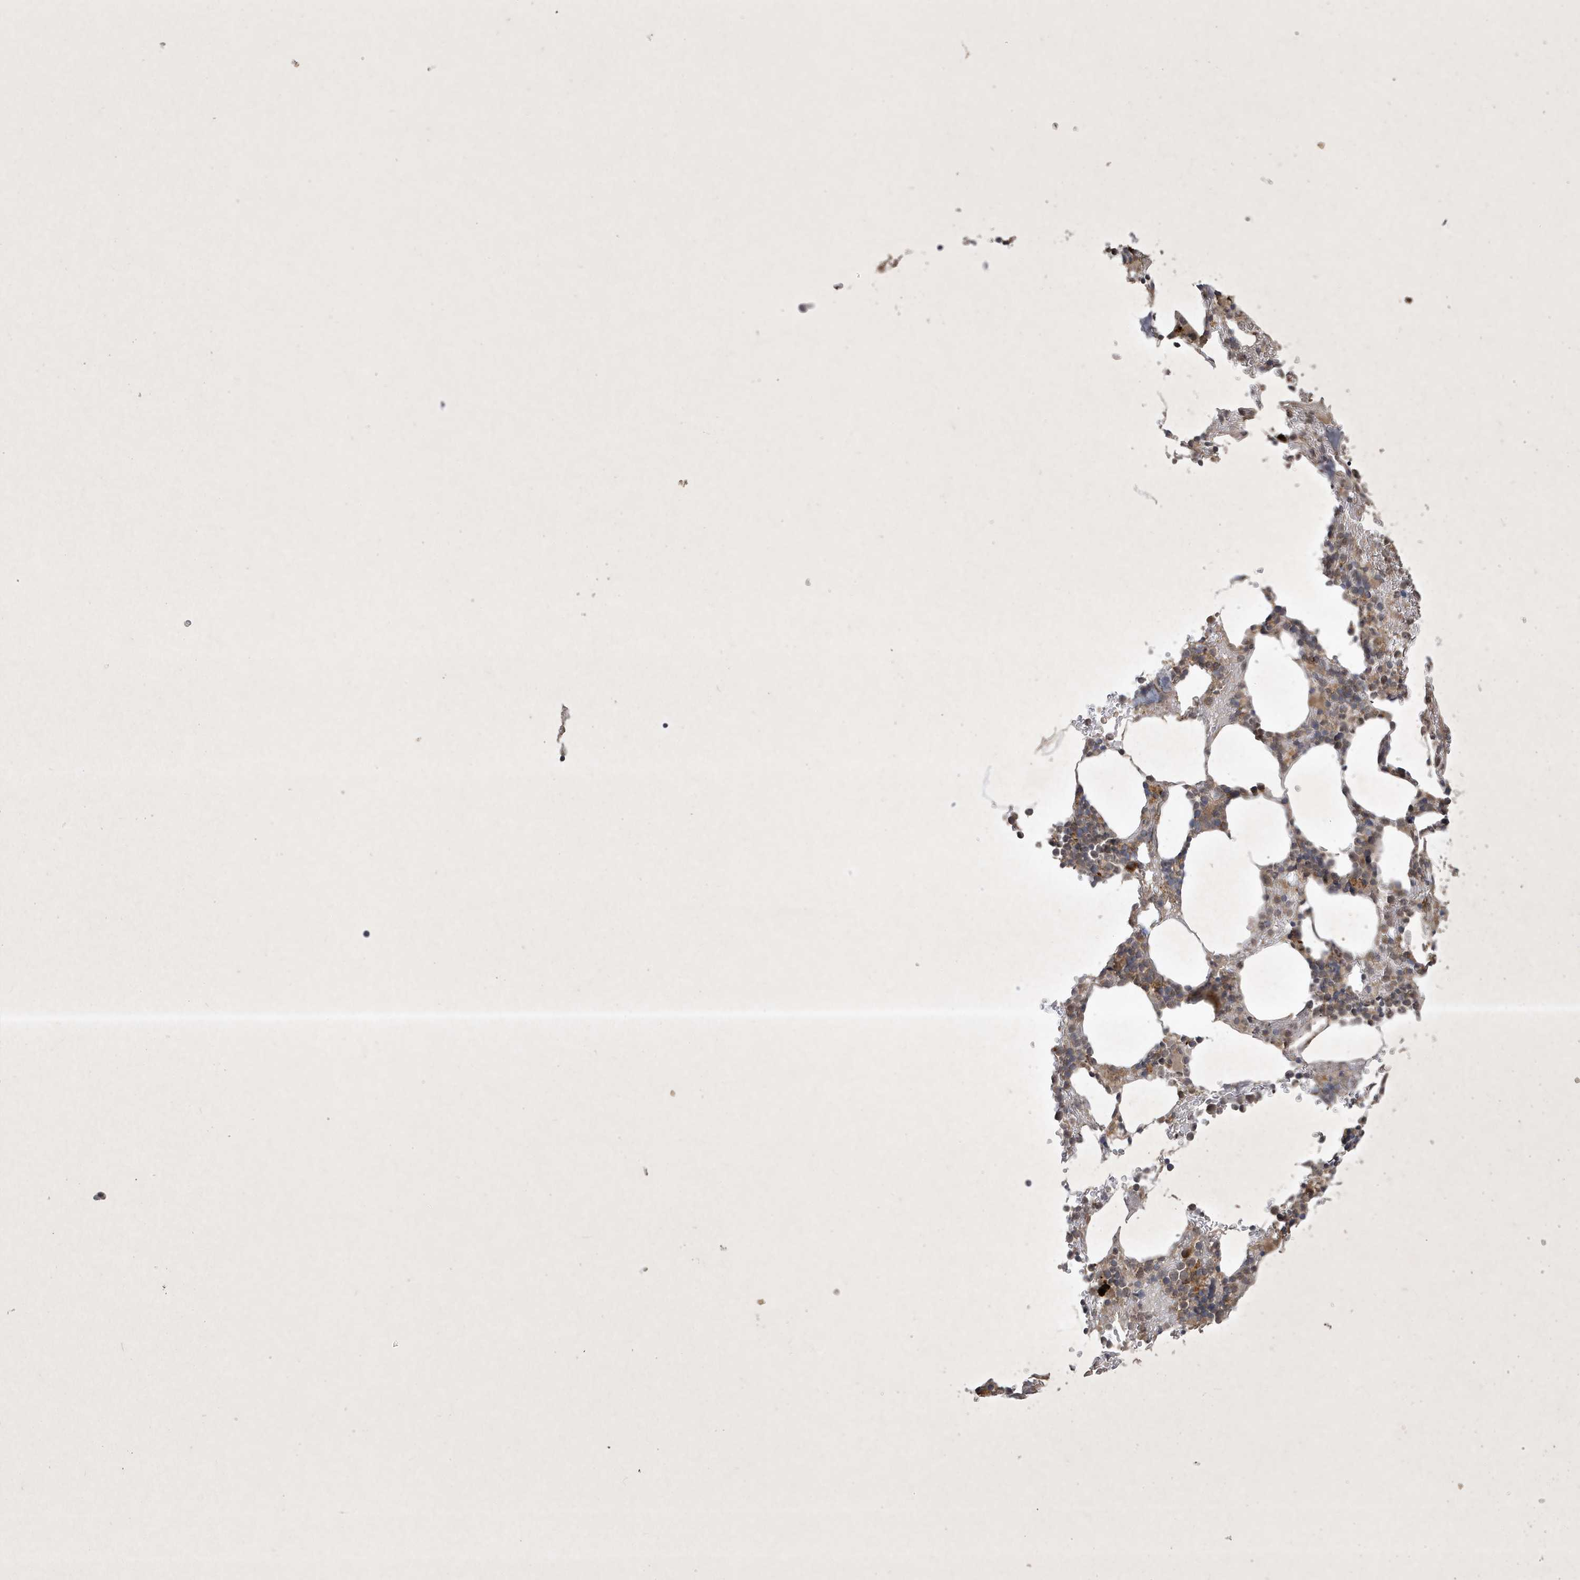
{"staining": {"intensity": "weak", "quantity": "25%-75%", "location": "cytoplasmic/membranous"}, "tissue": "bone marrow", "cell_type": "Hematopoietic cells", "image_type": "normal", "snomed": [{"axis": "morphology", "description": "Normal tissue, NOS"}, {"axis": "topography", "description": "Bone marrow"}], "caption": "A brown stain shows weak cytoplasmic/membranous positivity of a protein in hematopoietic cells of normal human bone marrow. Immunohistochemistry (ihc) stains the protein of interest in brown and the nuclei are stained blue.", "gene": "FAM83C", "patient": {"sex": "male"}}